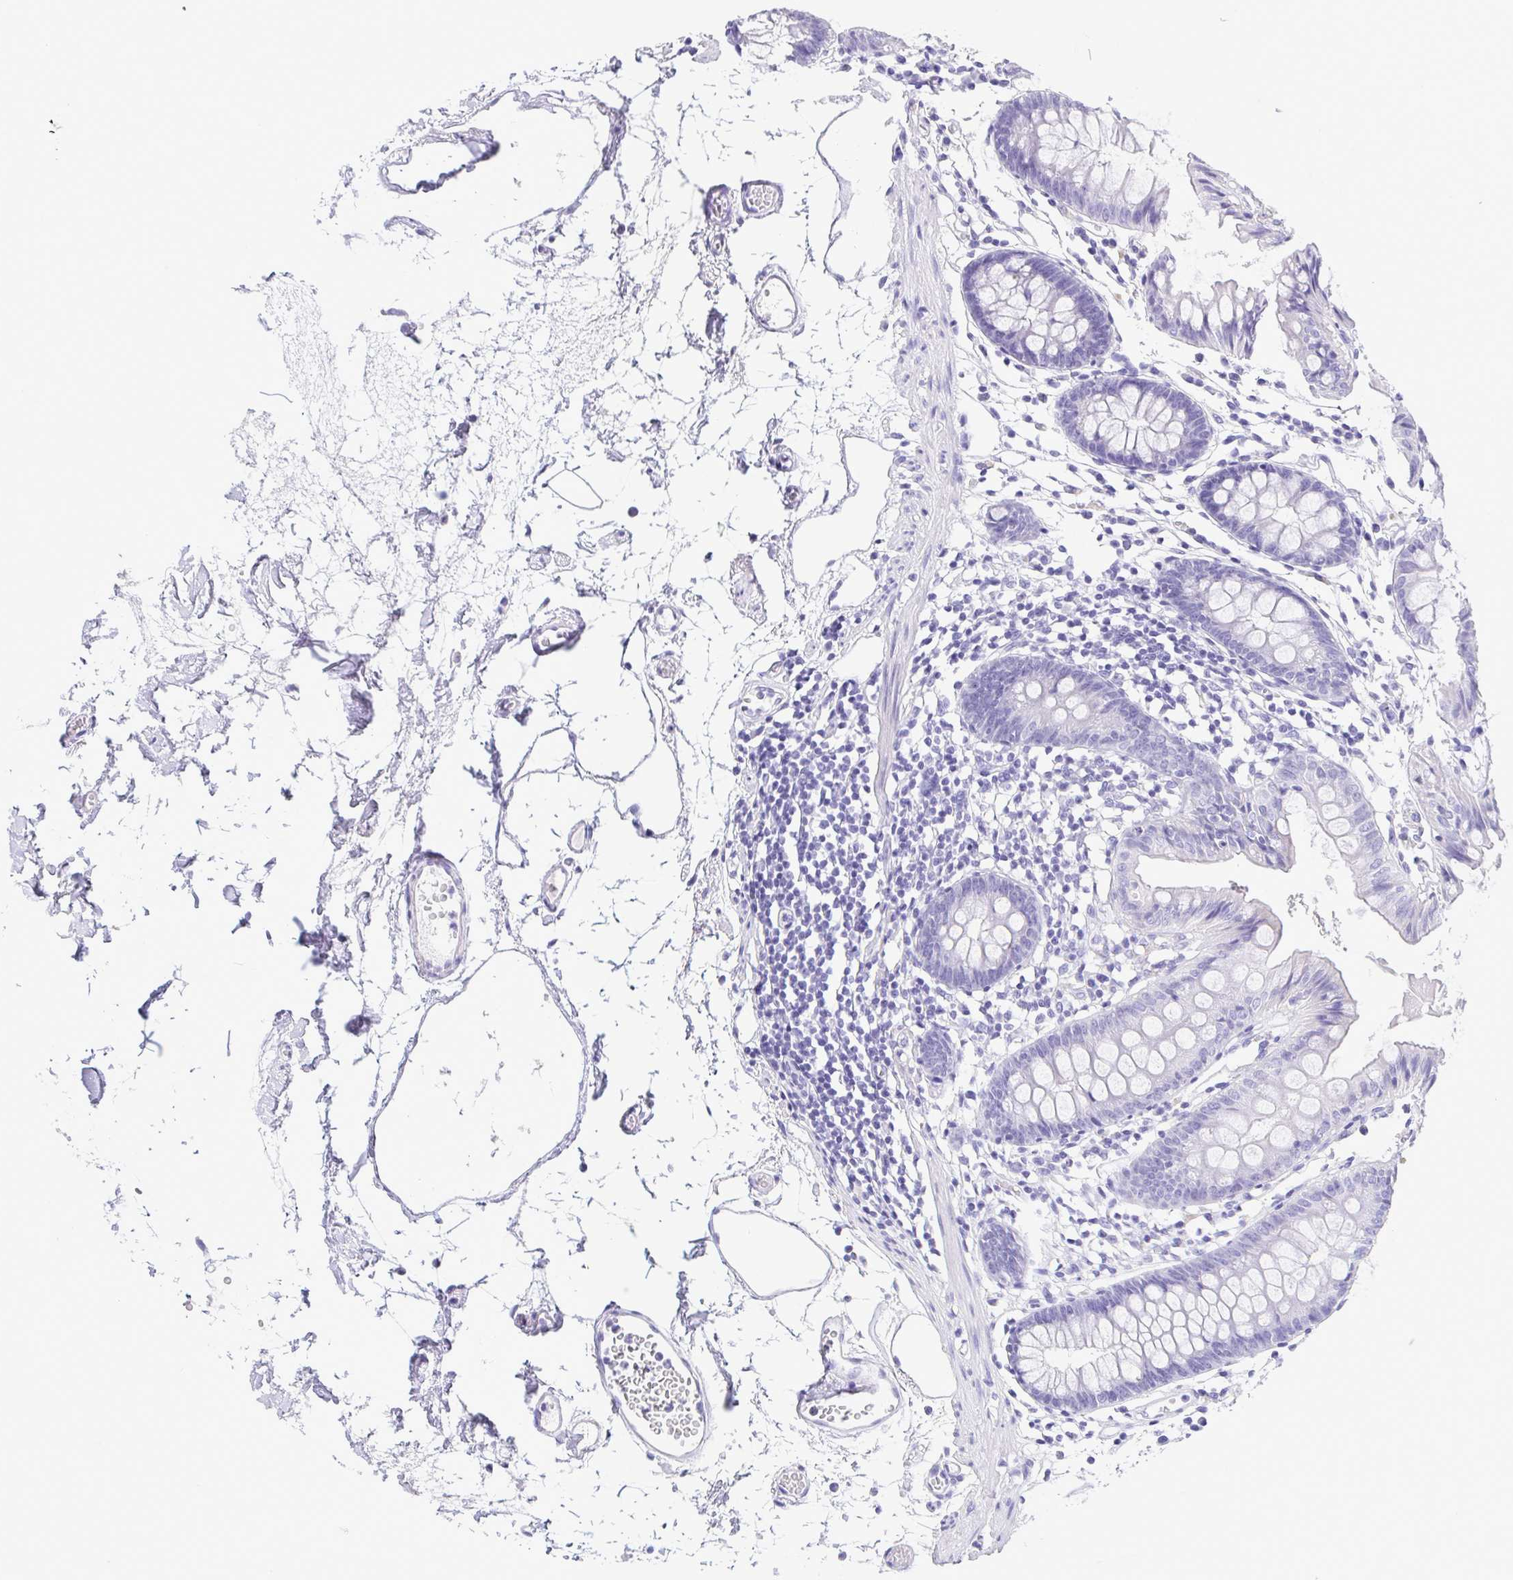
{"staining": {"intensity": "negative", "quantity": "none", "location": "none"}, "tissue": "colon", "cell_type": "Endothelial cells", "image_type": "normal", "snomed": [{"axis": "morphology", "description": "Normal tissue, NOS"}, {"axis": "topography", "description": "Colon"}], "caption": "There is no significant expression in endothelial cells of colon.", "gene": "OVGP1", "patient": {"sex": "female", "age": 84}}